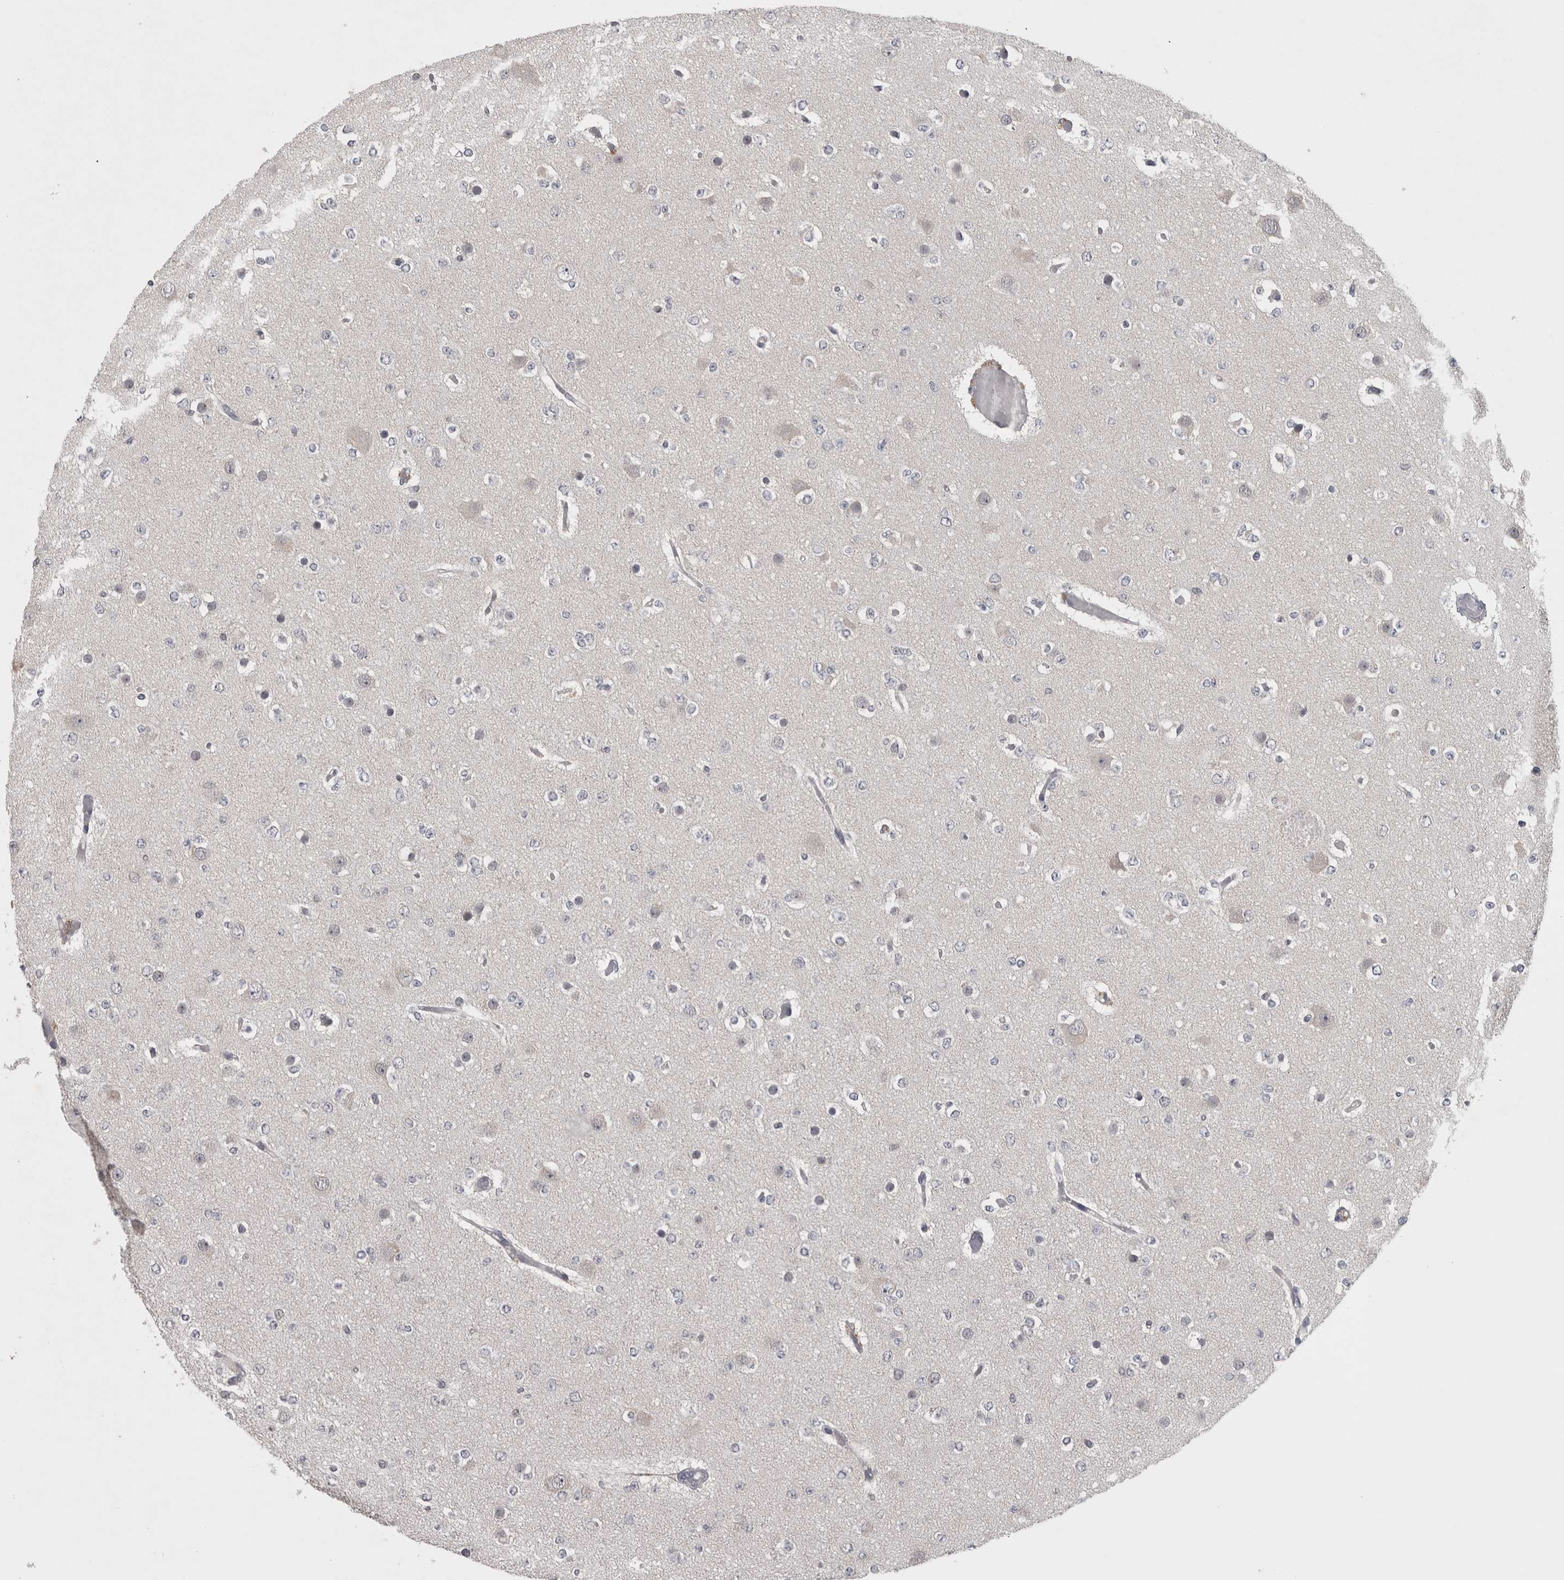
{"staining": {"intensity": "negative", "quantity": "none", "location": "none"}, "tissue": "glioma", "cell_type": "Tumor cells", "image_type": "cancer", "snomed": [{"axis": "morphology", "description": "Glioma, malignant, Low grade"}, {"axis": "topography", "description": "Brain"}], "caption": "High magnification brightfield microscopy of glioma stained with DAB (3,3'-diaminobenzidine) (brown) and counterstained with hematoxylin (blue): tumor cells show no significant staining.", "gene": "ZNF114", "patient": {"sex": "female", "age": 22}}